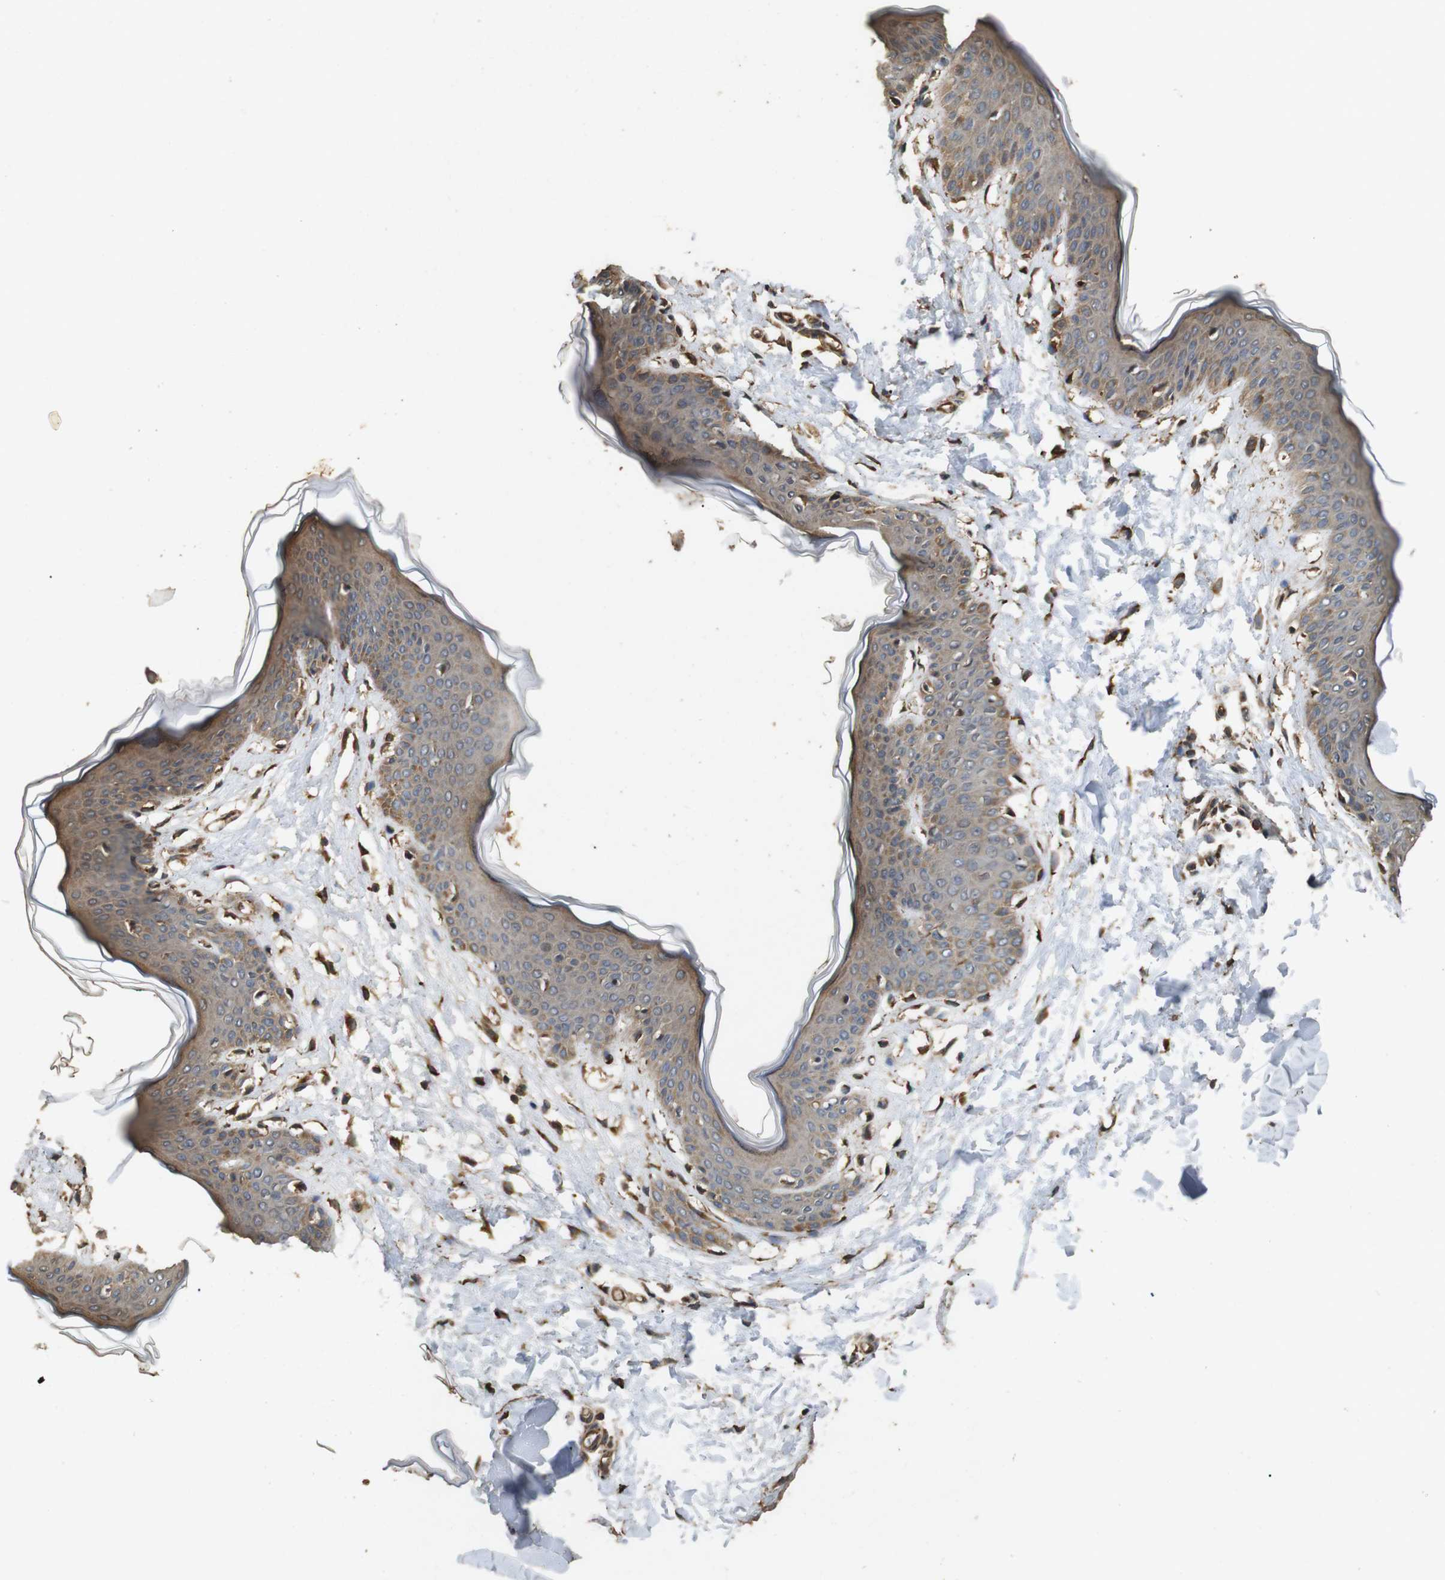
{"staining": {"intensity": "weak", "quantity": "25%-75%", "location": "cytoplasmic/membranous"}, "tissue": "skin", "cell_type": "Fibroblasts", "image_type": "normal", "snomed": [{"axis": "morphology", "description": "Normal tissue, NOS"}, {"axis": "topography", "description": "Skin"}], "caption": "Weak cytoplasmic/membranous staining for a protein is present in approximately 25%-75% of fibroblasts of benign skin using immunohistochemistry.", "gene": "CNPY4", "patient": {"sex": "female", "age": 17}}